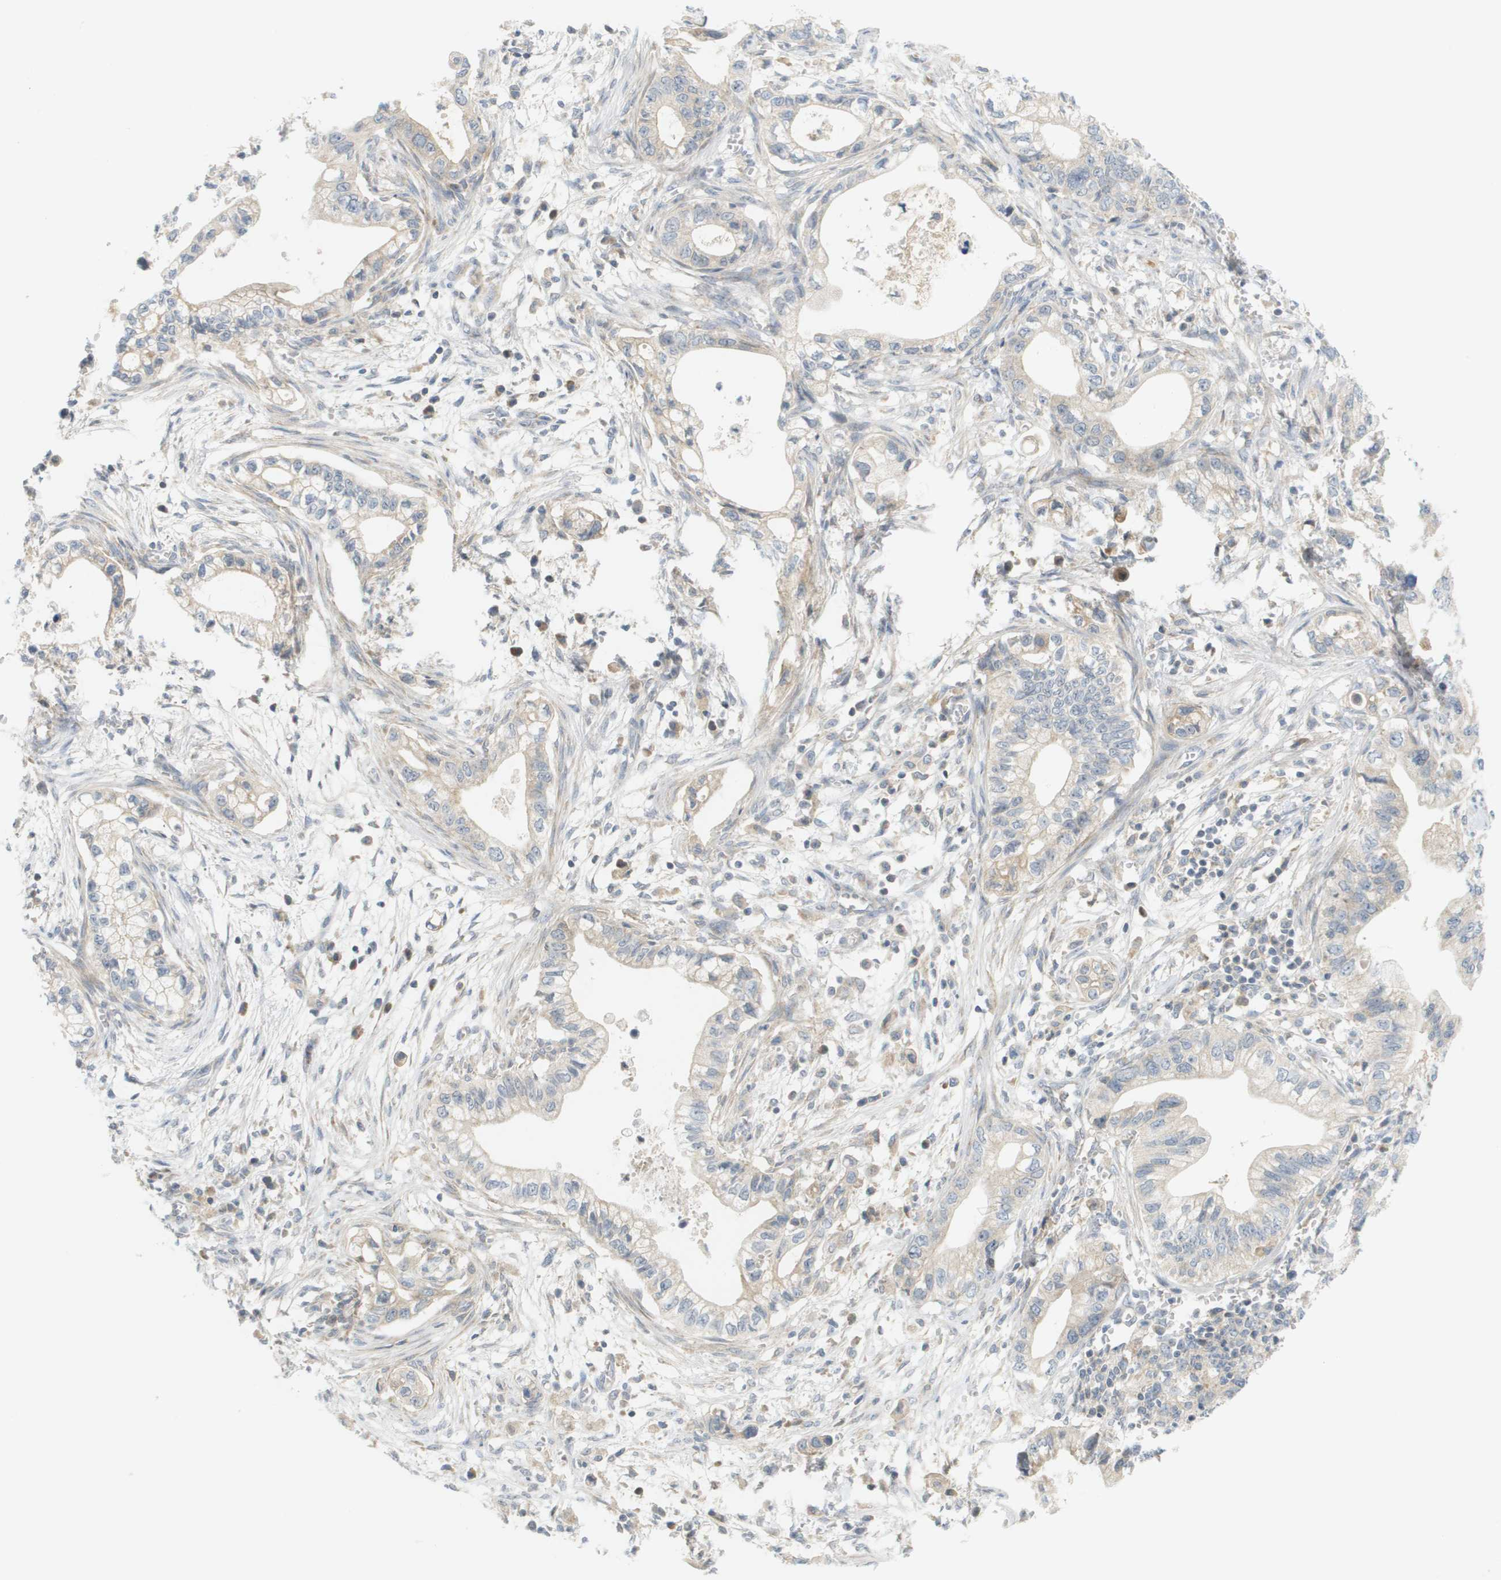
{"staining": {"intensity": "negative", "quantity": "none", "location": "none"}, "tissue": "pancreatic cancer", "cell_type": "Tumor cells", "image_type": "cancer", "snomed": [{"axis": "morphology", "description": "Adenocarcinoma, NOS"}, {"axis": "topography", "description": "Pancreas"}], "caption": "DAB (3,3'-diaminobenzidine) immunohistochemical staining of pancreatic cancer (adenocarcinoma) demonstrates no significant staining in tumor cells. Brightfield microscopy of immunohistochemistry stained with DAB (3,3'-diaminobenzidine) (brown) and hematoxylin (blue), captured at high magnification.", "gene": "PROC", "patient": {"sex": "male", "age": 56}}